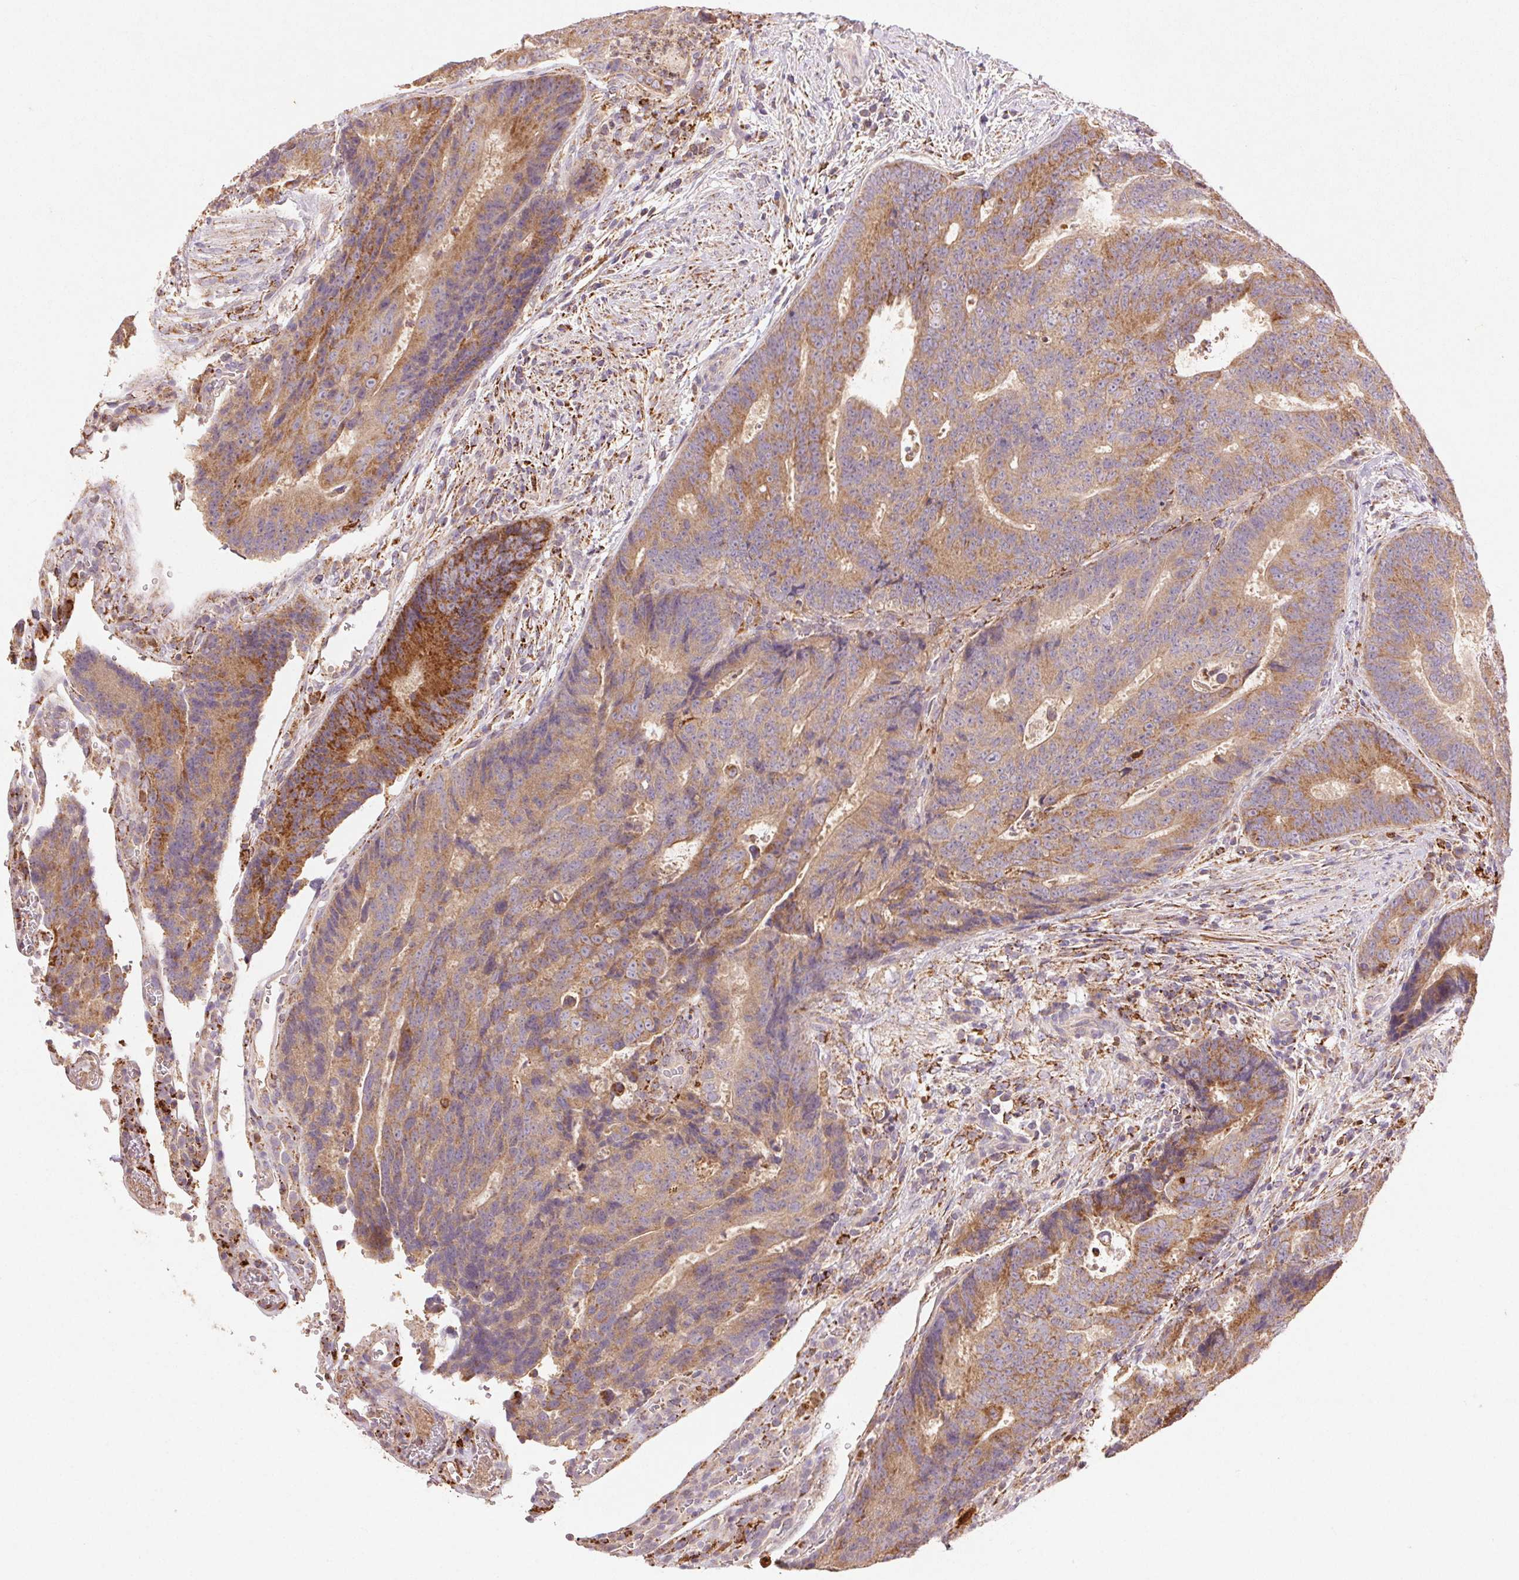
{"staining": {"intensity": "moderate", "quantity": ">75%", "location": "cytoplasmic/membranous"}, "tissue": "colorectal cancer", "cell_type": "Tumor cells", "image_type": "cancer", "snomed": [{"axis": "morphology", "description": "Adenocarcinoma, NOS"}, {"axis": "topography", "description": "Colon"}], "caption": "Colorectal cancer stained with IHC shows moderate cytoplasmic/membranous expression in about >75% of tumor cells.", "gene": "FNBP1L", "patient": {"sex": "female", "age": 48}}